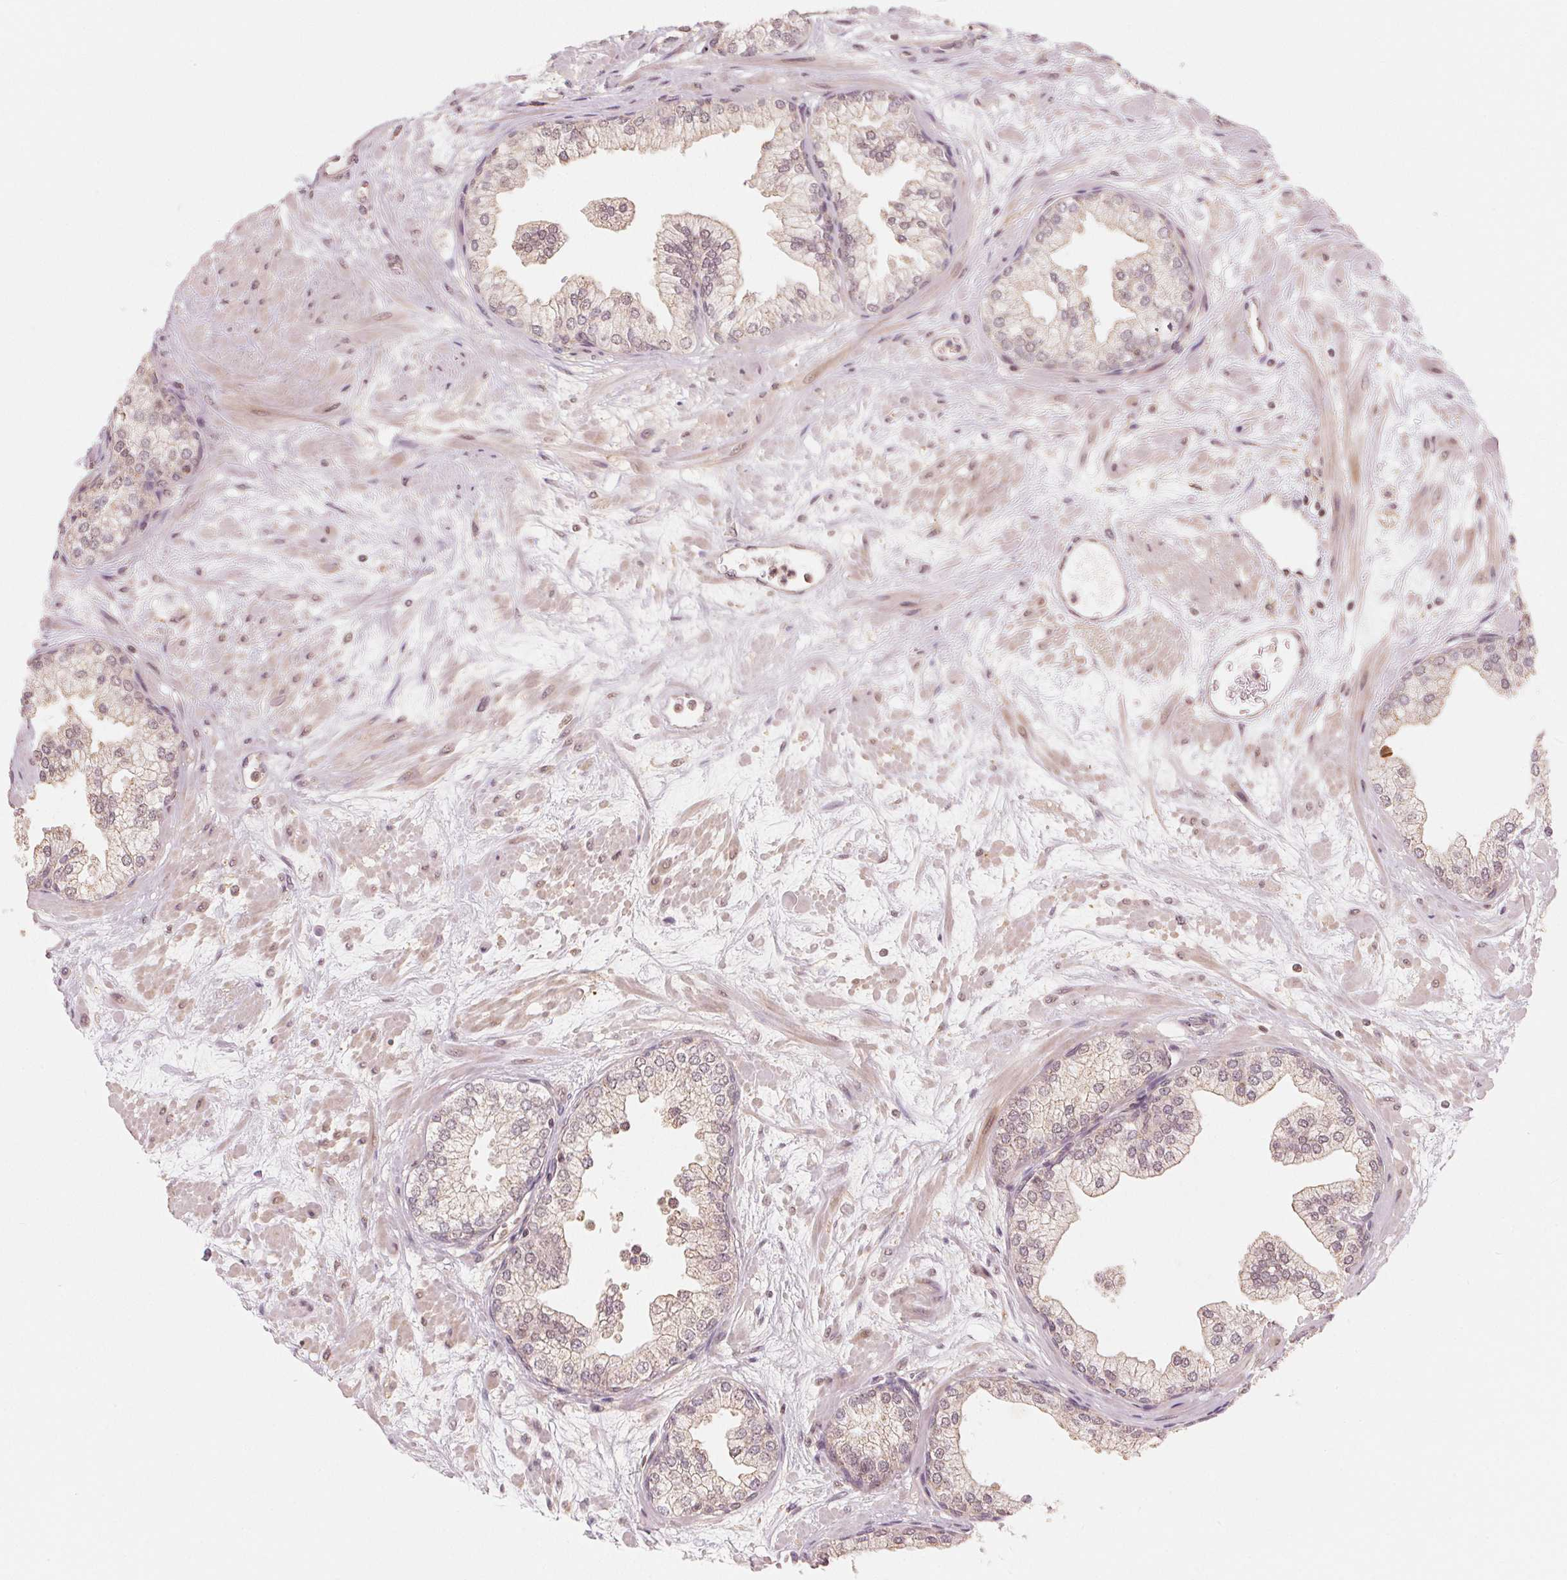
{"staining": {"intensity": "moderate", "quantity": "25%-75%", "location": "cytoplasmic/membranous,nuclear"}, "tissue": "prostate", "cell_type": "Glandular cells", "image_type": "normal", "snomed": [{"axis": "morphology", "description": "Normal tissue, NOS"}, {"axis": "topography", "description": "Prostate"}, {"axis": "topography", "description": "Peripheral nerve tissue"}], "caption": "Approximately 25%-75% of glandular cells in normal prostate display moderate cytoplasmic/membranous,nuclear protein expression as visualized by brown immunohistochemical staining.", "gene": "C2orf73", "patient": {"sex": "male", "age": 61}}